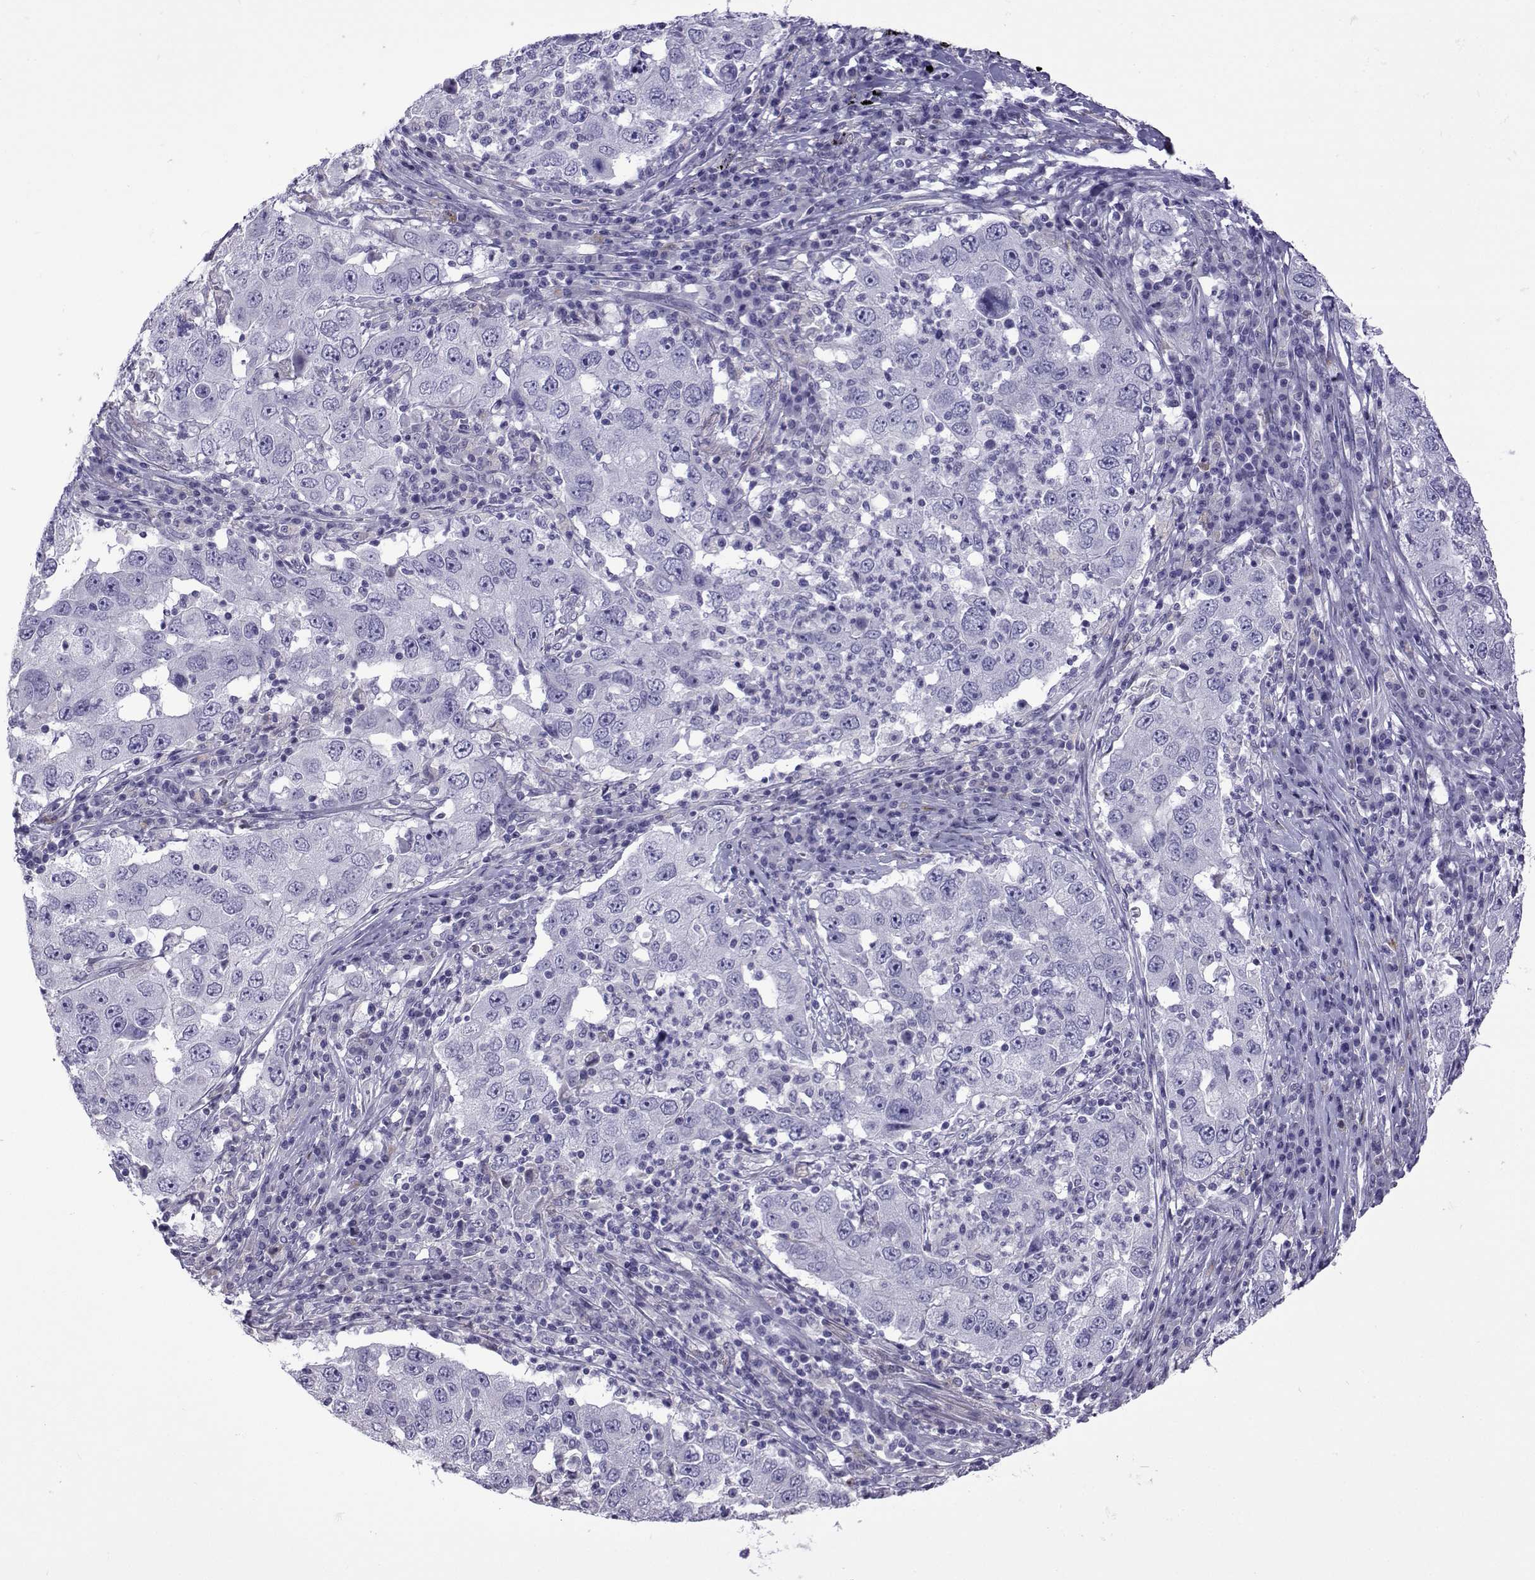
{"staining": {"intensity": "negative", "quantity": "none", "location": "none"}, "tissue": "lung cancer", "cell_type": "Tumor cells", "image_type": "cancer", "snomed": [{"axis": "morphology", "description": "Adenocarcinoma, NOS"}, {"axis": "topography", "description": "Lung"}], "caption": "DAB immunohistochemical staining of adenocarcinoma (lung) shows no significant expression in tumor cells.", "gene": "CFAP70", "patient": {"sex": "male", "age": 73}}